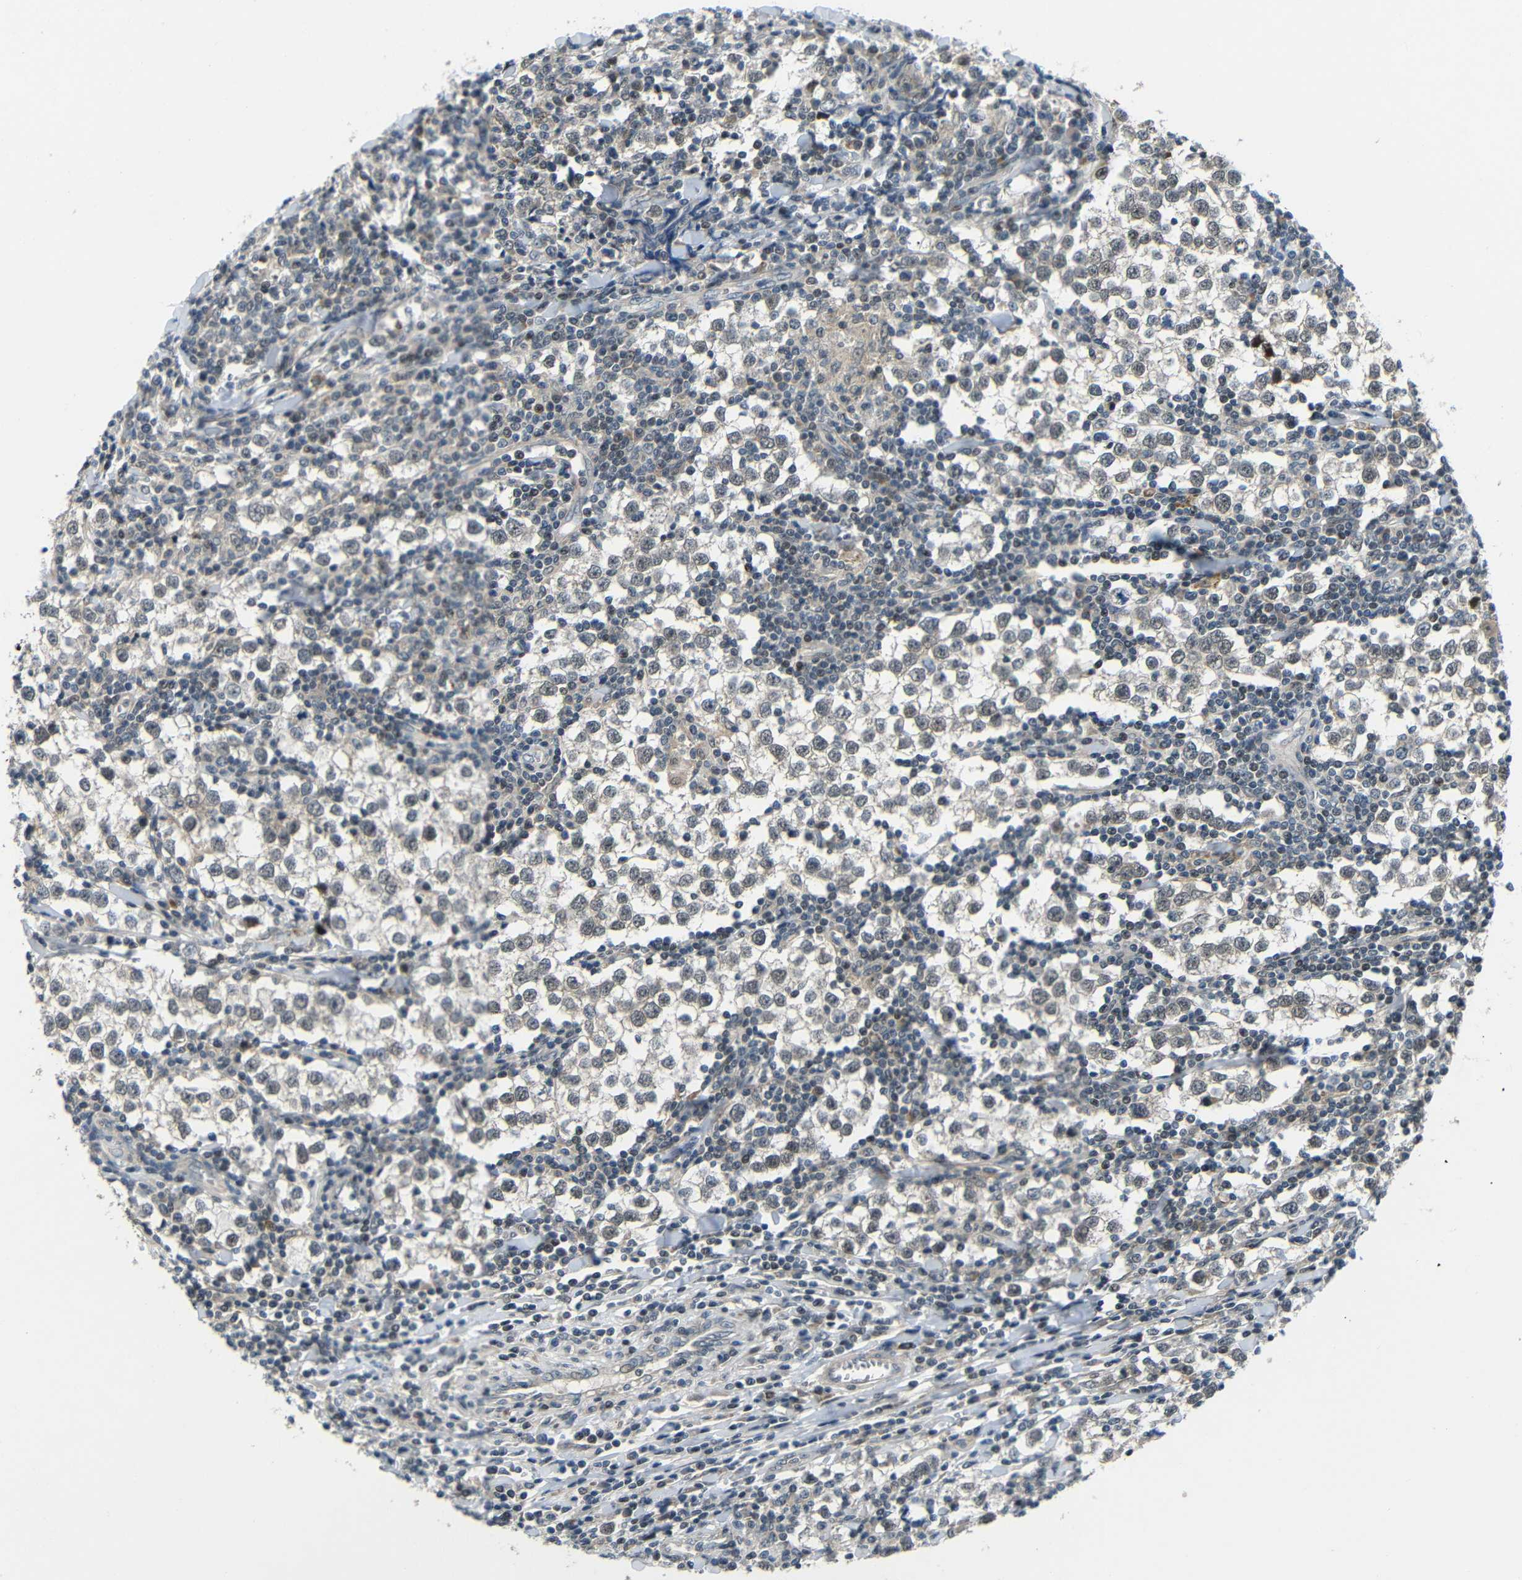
{"staining": {"intensity": "weak", "quantity": "<25%", "location": "cytoplasmic/membranous"}, "tissue": "testis cancer", "cell_type": "Tumor cells", "image_type": "cancer", "snomed": [{"axis": "morphology", "description": "Seminoma, NOS"}, {"axis": "morphology", "description": "Carcinoma, Embryonal, NOS"}, {"axis": "topography", "description": "Testis"}], "caption": "A micrograph of human testis cancer (seminoma) is negative for staining in tumor cells. (Immunohistochemistry (ihc), brightfield microscopy, high magnification).", "gene": "SYDE1", "patient": {"sex": "male", "age": 36}}